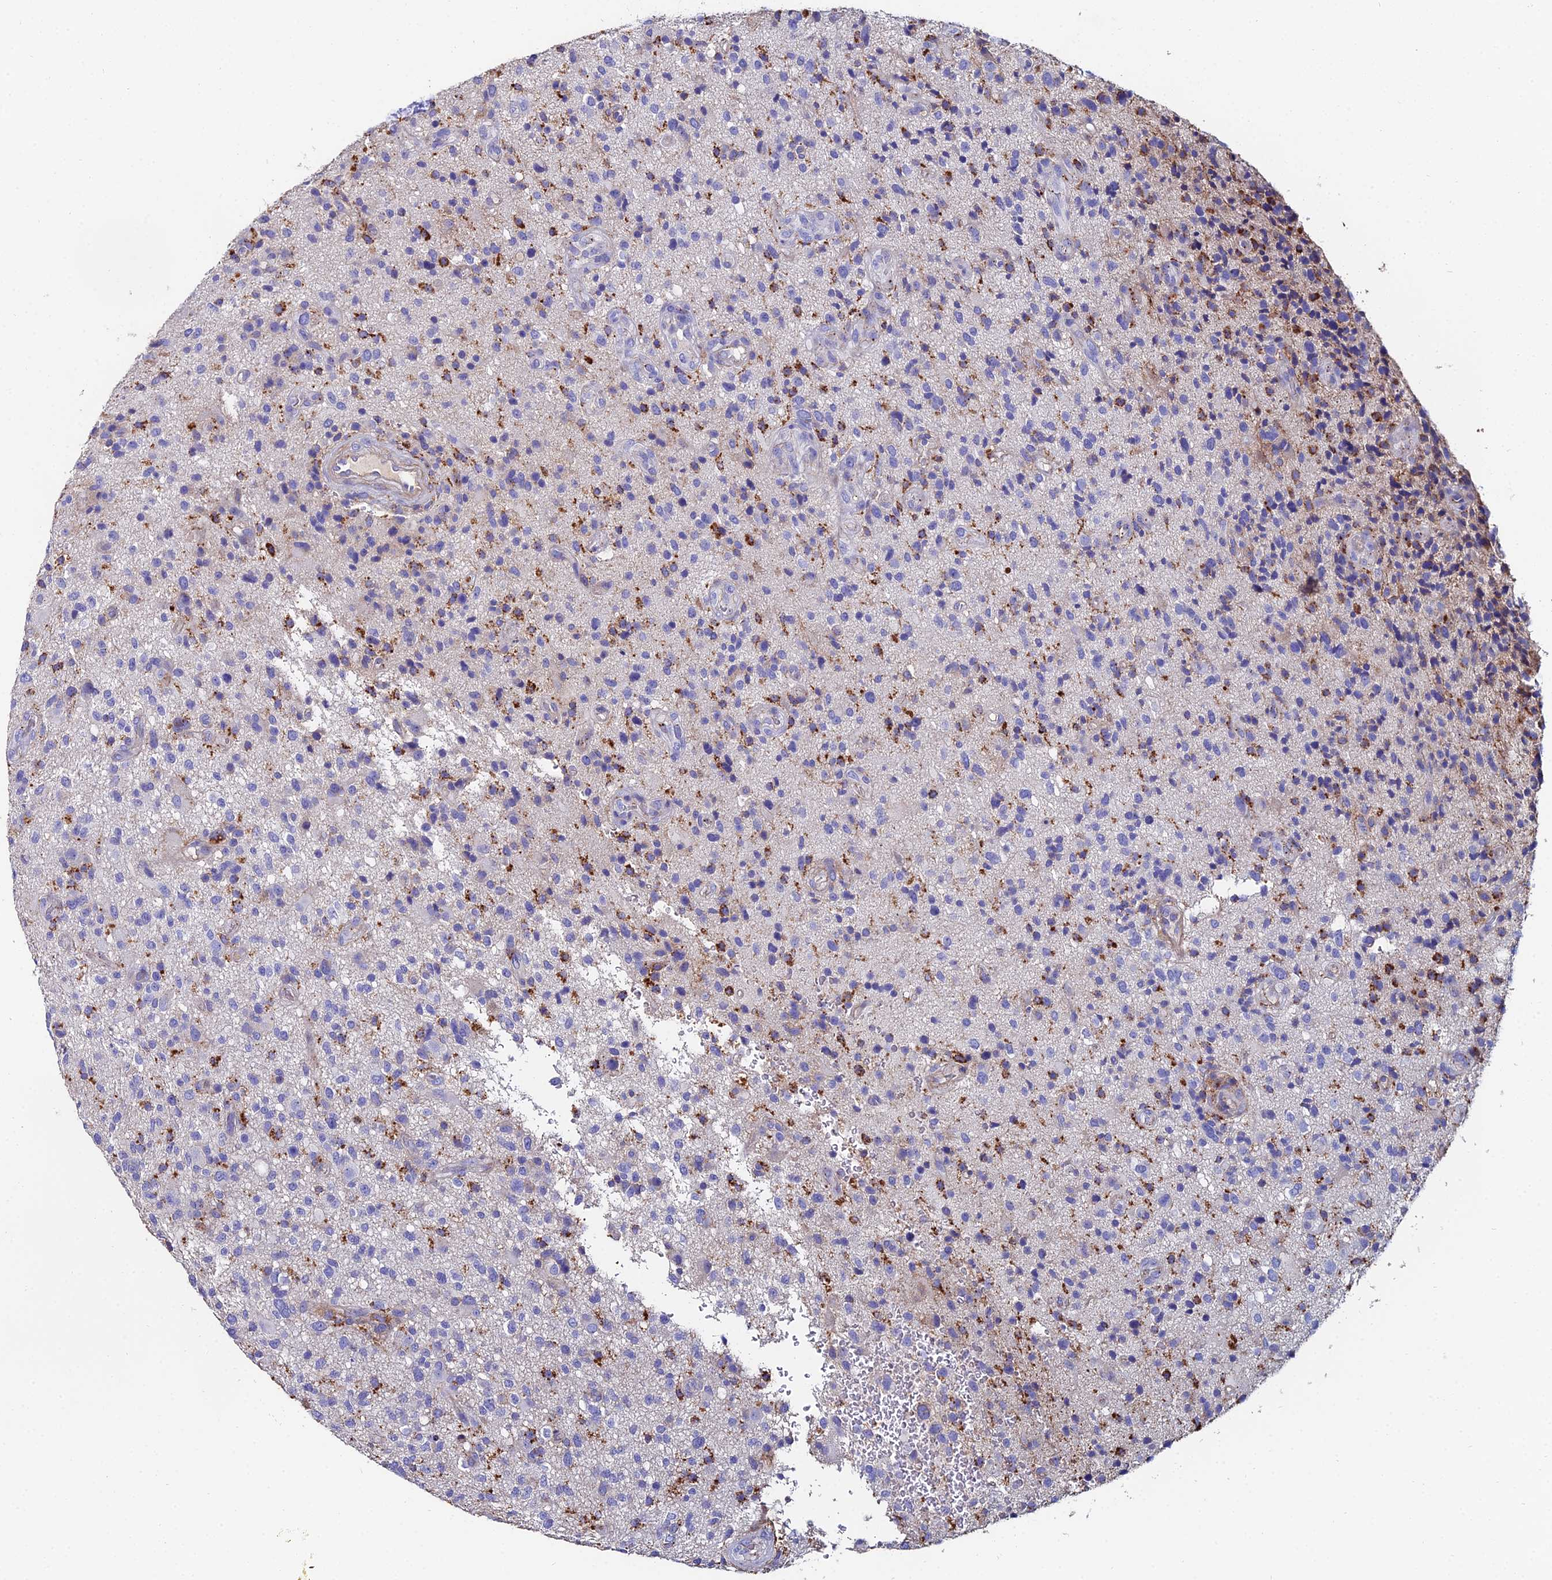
{"staining": {"intensity": "strong", "quantity": "<25%", "location": "cytoplasmic/membranous"}, "tissue": "glioma", "cell_type": "Tumor cells", "image_type": "cancer", "snomed": [{"axis": "morphology", "description": "Glioma, malignant, High grade"}, {"axis": "topography", "description": "Brain"}], "caption": "The photomicrograph shows staining of high-grade glioma (malignant), revealing strong cytoplasmic/membranous protein staining (brown color) within tumor cells. (Brightfield microscopy of DAB IHC at high magnification).", "gene": "C6", "patient": {"sex": "male", "age": 47}}